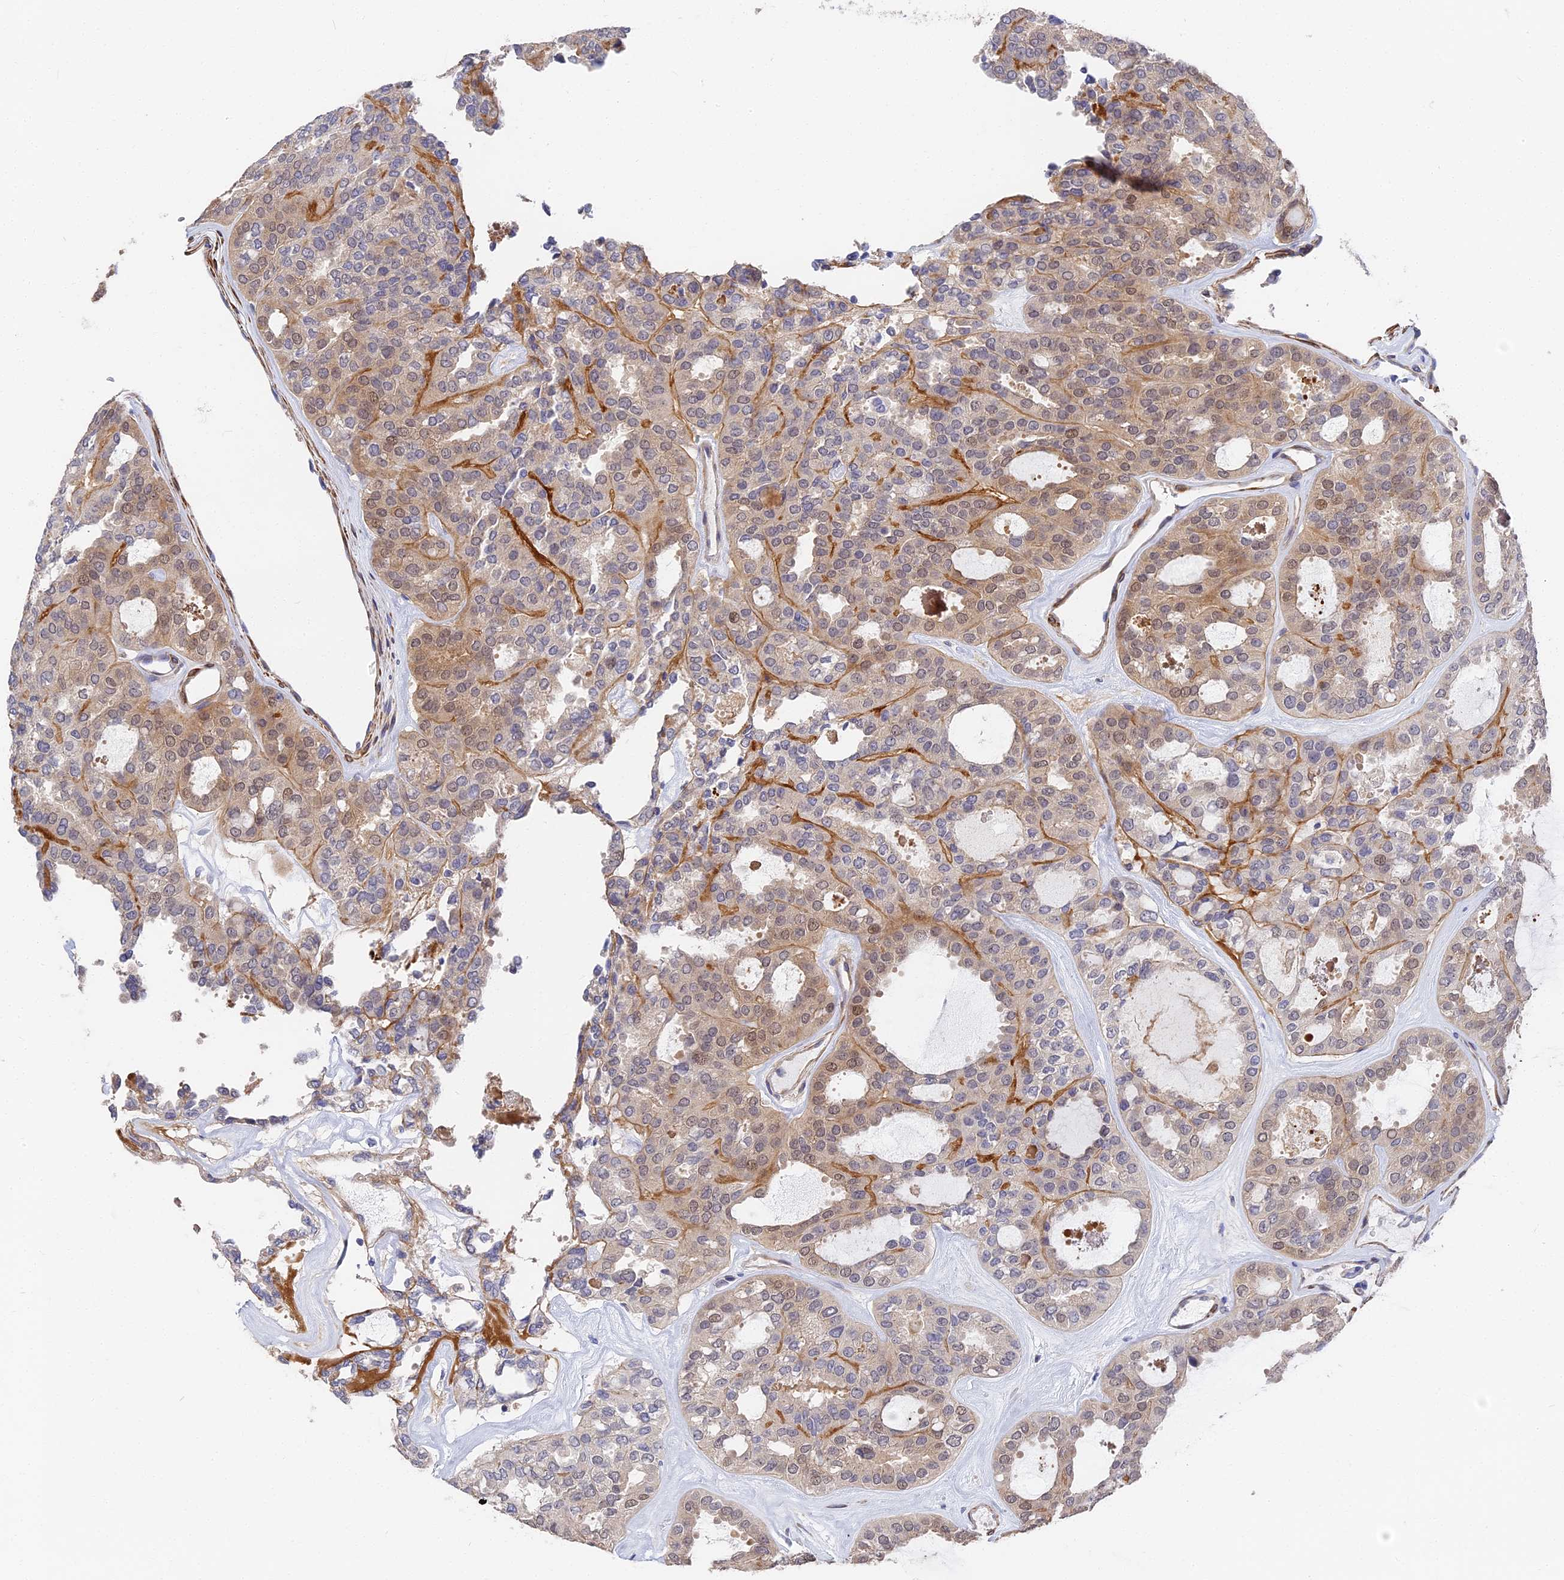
{"staining": {"intensity": "moderate", "quantity": "25%-75%", "location": "cytoplasmic/membranous,nuclear"}, "tissue": "thyroid cancer", "cell_type": "Tumor cells", "image_type": "cancer", "snomed": [{"axis": "morphology", "description": "Follicular adenoma carcinoma, NOS"}, {"axis": "topography", "description": "Thyroid gland"}], "caption": "Immunohistochemical staining of human follicular adenoma carcinoma (thyroid) displays moderate cytoplasmic/membranous and nuclear protein expression in about 25%-75% of tumor cells. The protein is shown in brown color, while the nuclei are stained blue.", "gene": "CCDC113", "patient": {"sex": "male", "age": 75}}